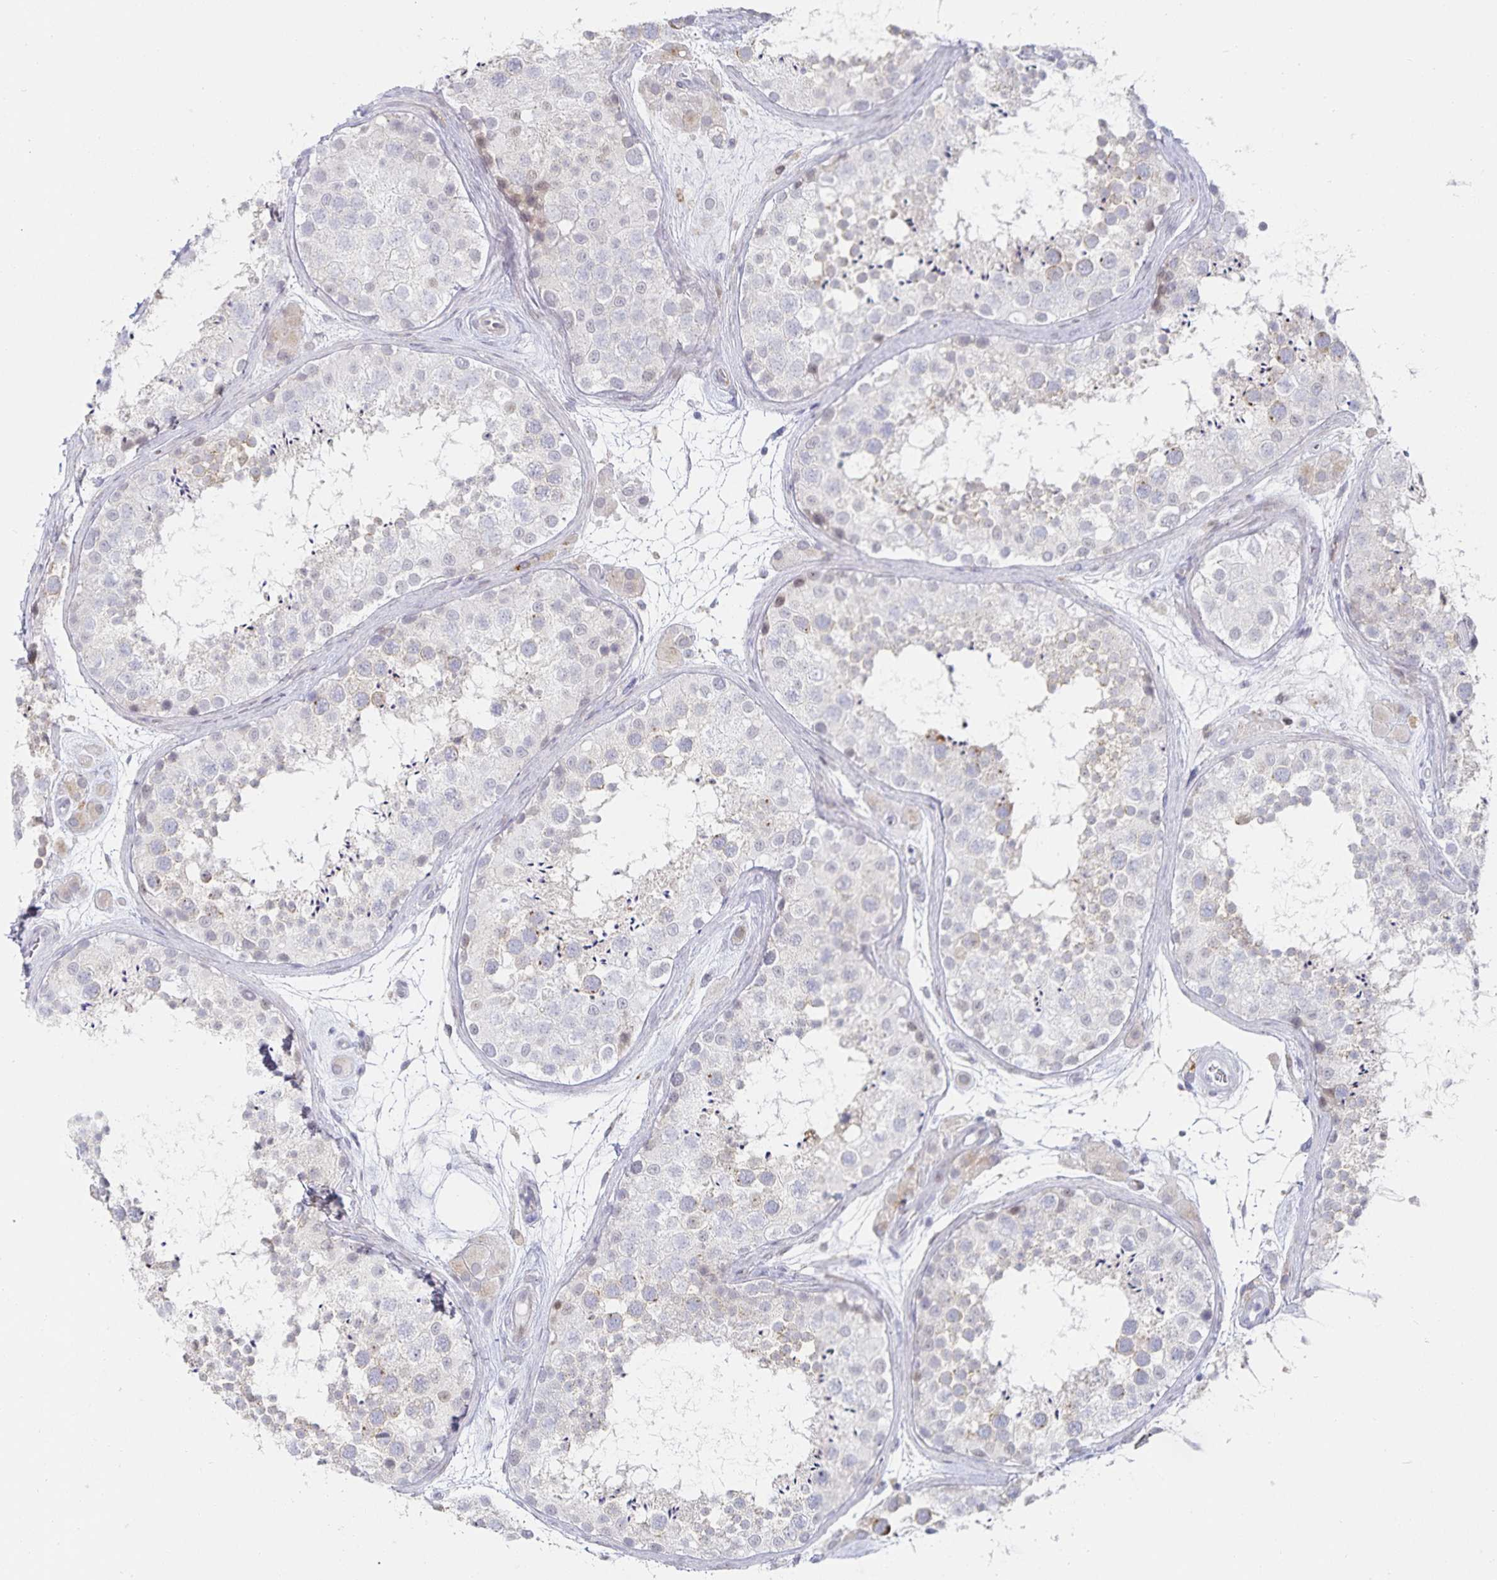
{"staining": {"intensity": "moderate", "quantity": "<25%", "location": "cytoplasmic/membranous"}, "tissue": "testis", "cell_type": "Cells in seminiferous ducts", "image_type": "normal", "snomed": [{"axis": "morphology", "description": "Normal tissue, NOS"}, {"axis": "topography", "description": "Testis"}], "caption": "Cells in seminiferous ducts show low levels of moderate cytoplasmic/membranous positivity in approximately <25% of cells in normal human testis. The staining was performed using DAB to visualize the protein expression in brown, while the nuclei were stained in blue with hematoxylin (Magnification: 20x).", "gene": "S100G", "patient": {"sex": "male", "age": 41}}